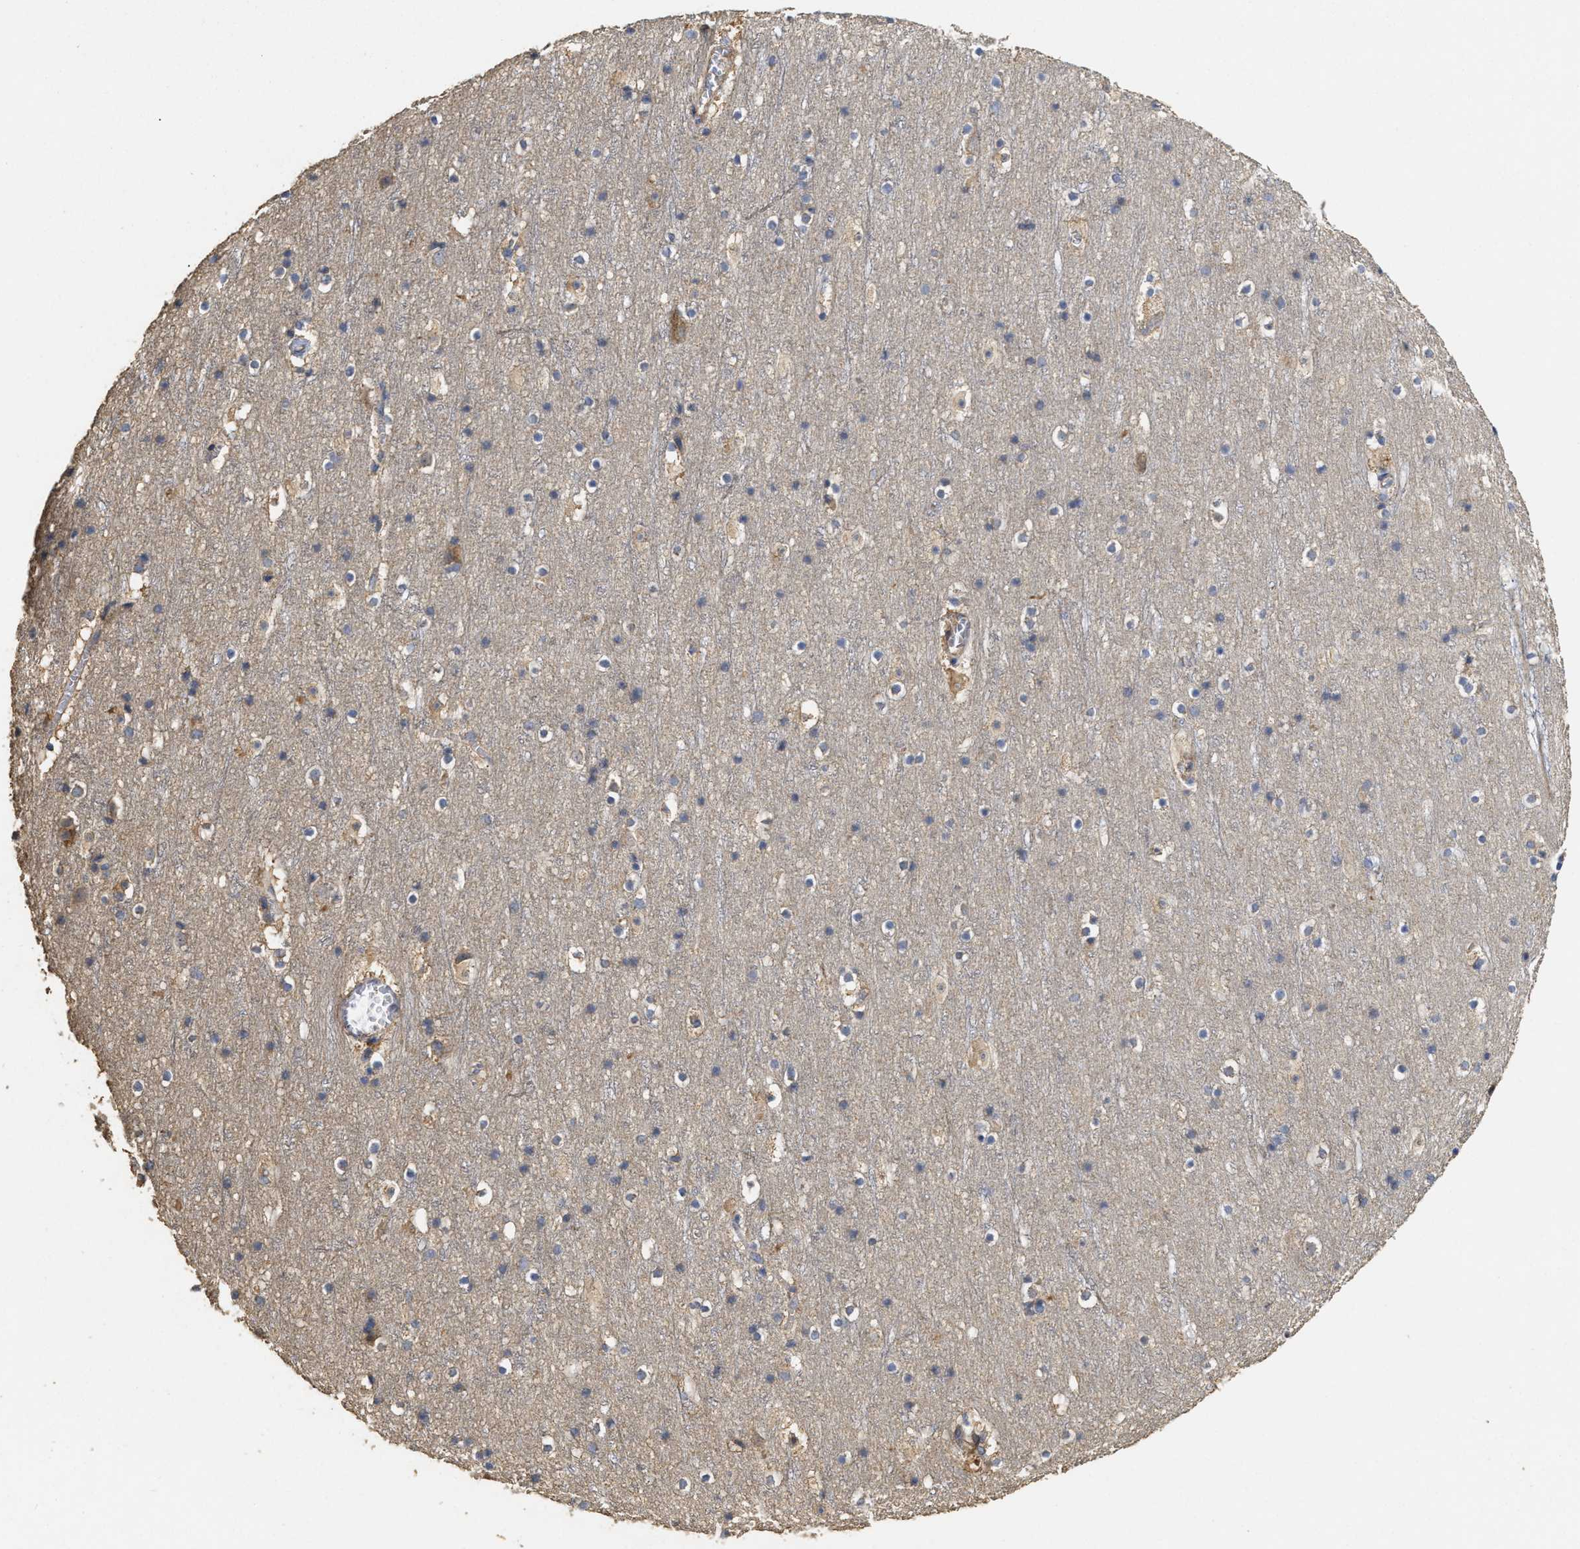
{"staining": {"intensity": "negative", "quantity": "none", "location": "none"}, "tissue": "cerebral cortex", "cell_type": "Endothelial cells", "image_type": "normal", "snomed": [{"axis": "morphology", "description": "Normal tissue, NOS"}, {"axis": "topography", "description": "Cerebral cortex"}], "caption": "The photomicrograph exhibits no significant staining in endothelial cells of cerebral cortex.", "gene": "NAV1", "patient": {"sex": "male", "age": 45}}